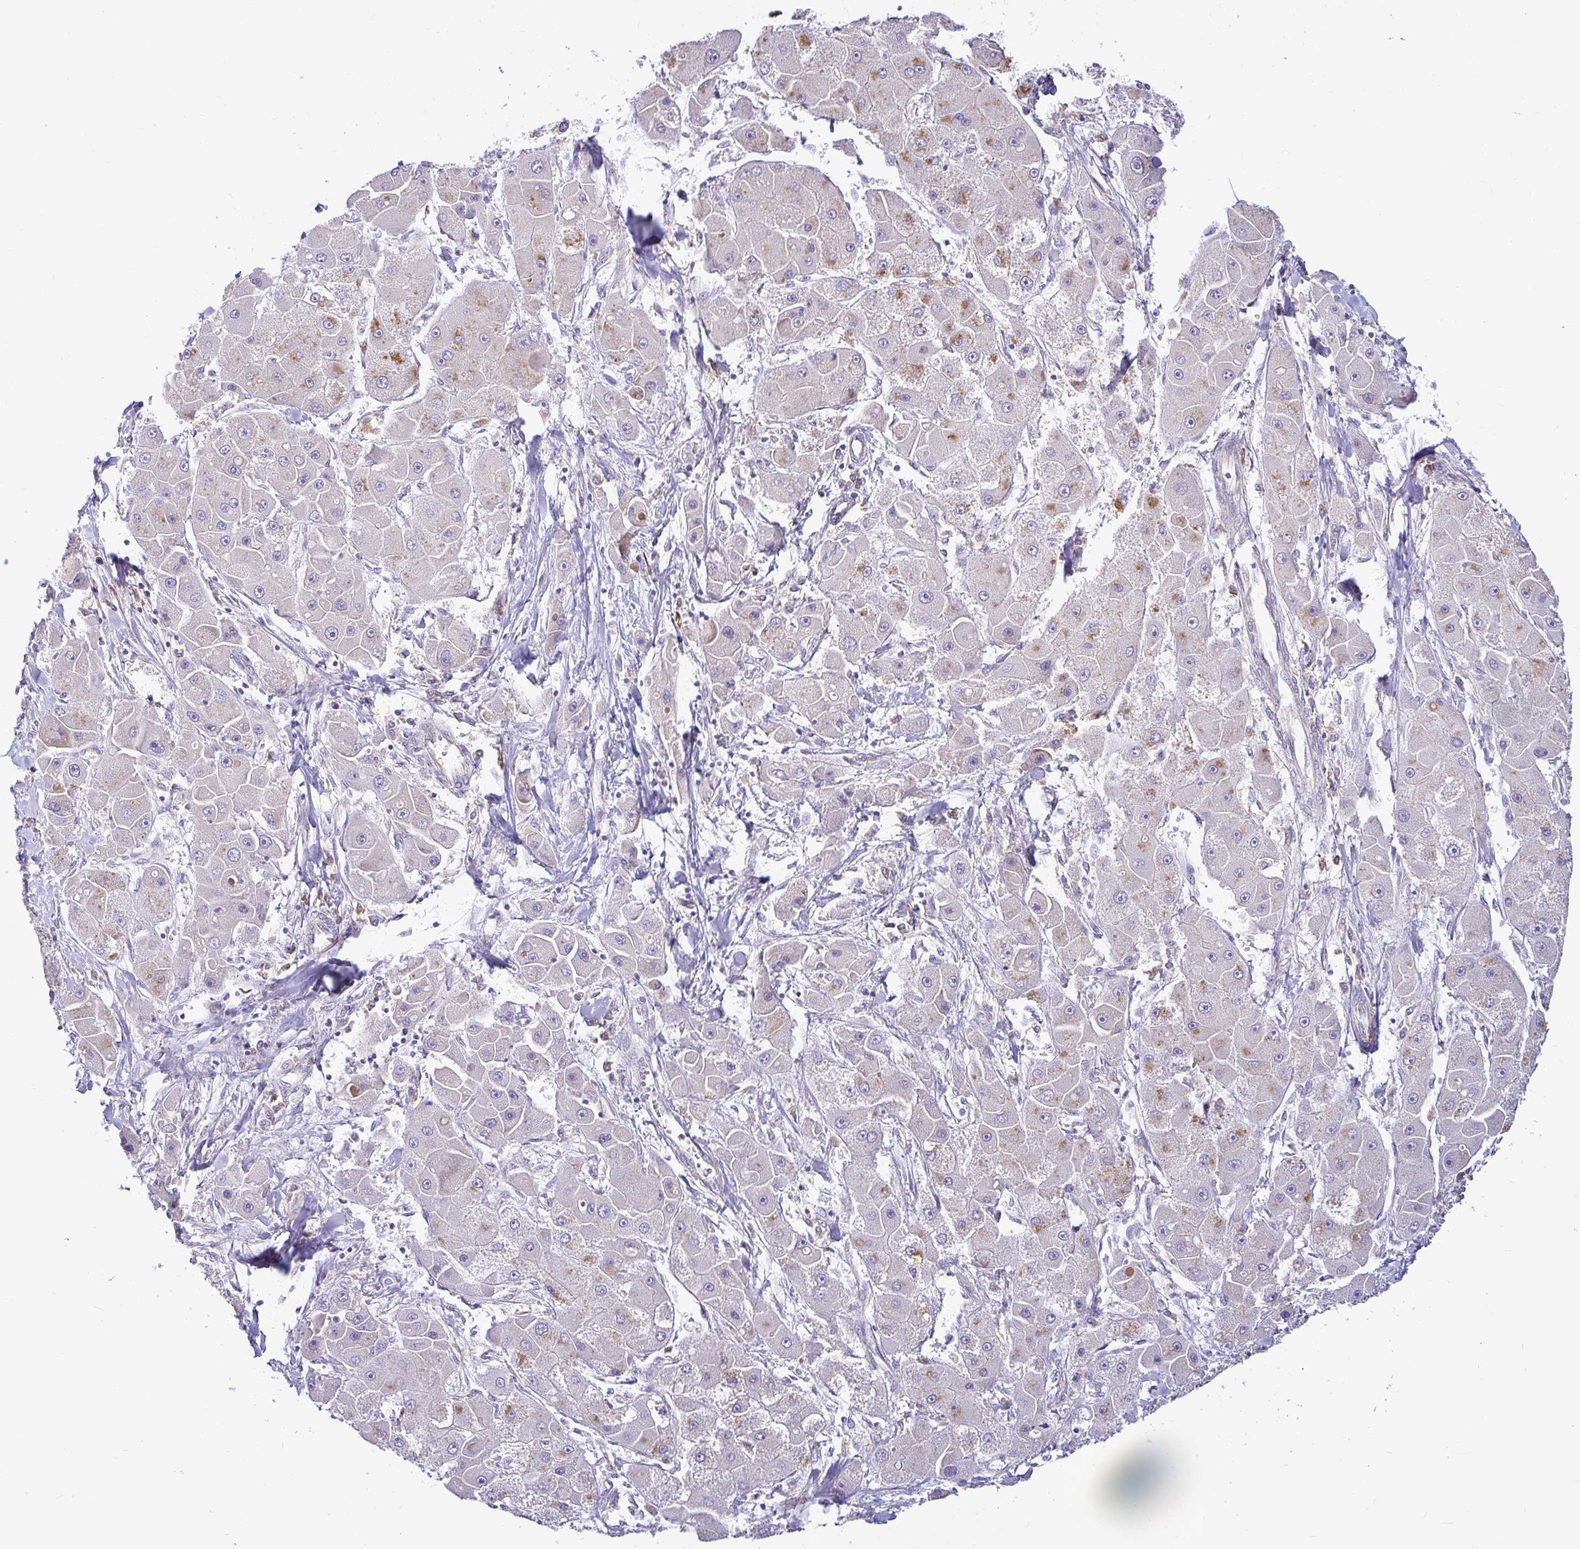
{"staining": {"intensity": "moderate", "quantity": "<25%", "location": "cytoplasmic/membranous"}, "tissue": "liver cancer", "cell_type": "Tumor cells", "image_type": "cancer", "snomed": [{"axis": "morphology", "description": "Carcinoma, Hepatocellular, NOS"}, {"axis": "topography", "description": "Liver"}], "caption": "Protein expression analysis of liver cancer (hepatocellular carcinoma) demonstrates moderate cytoplasmic/membranous positivity in approximately <25% of tumor cells.", "gene": "LARS1", "patient": {"sex": "male", "age": 24}}